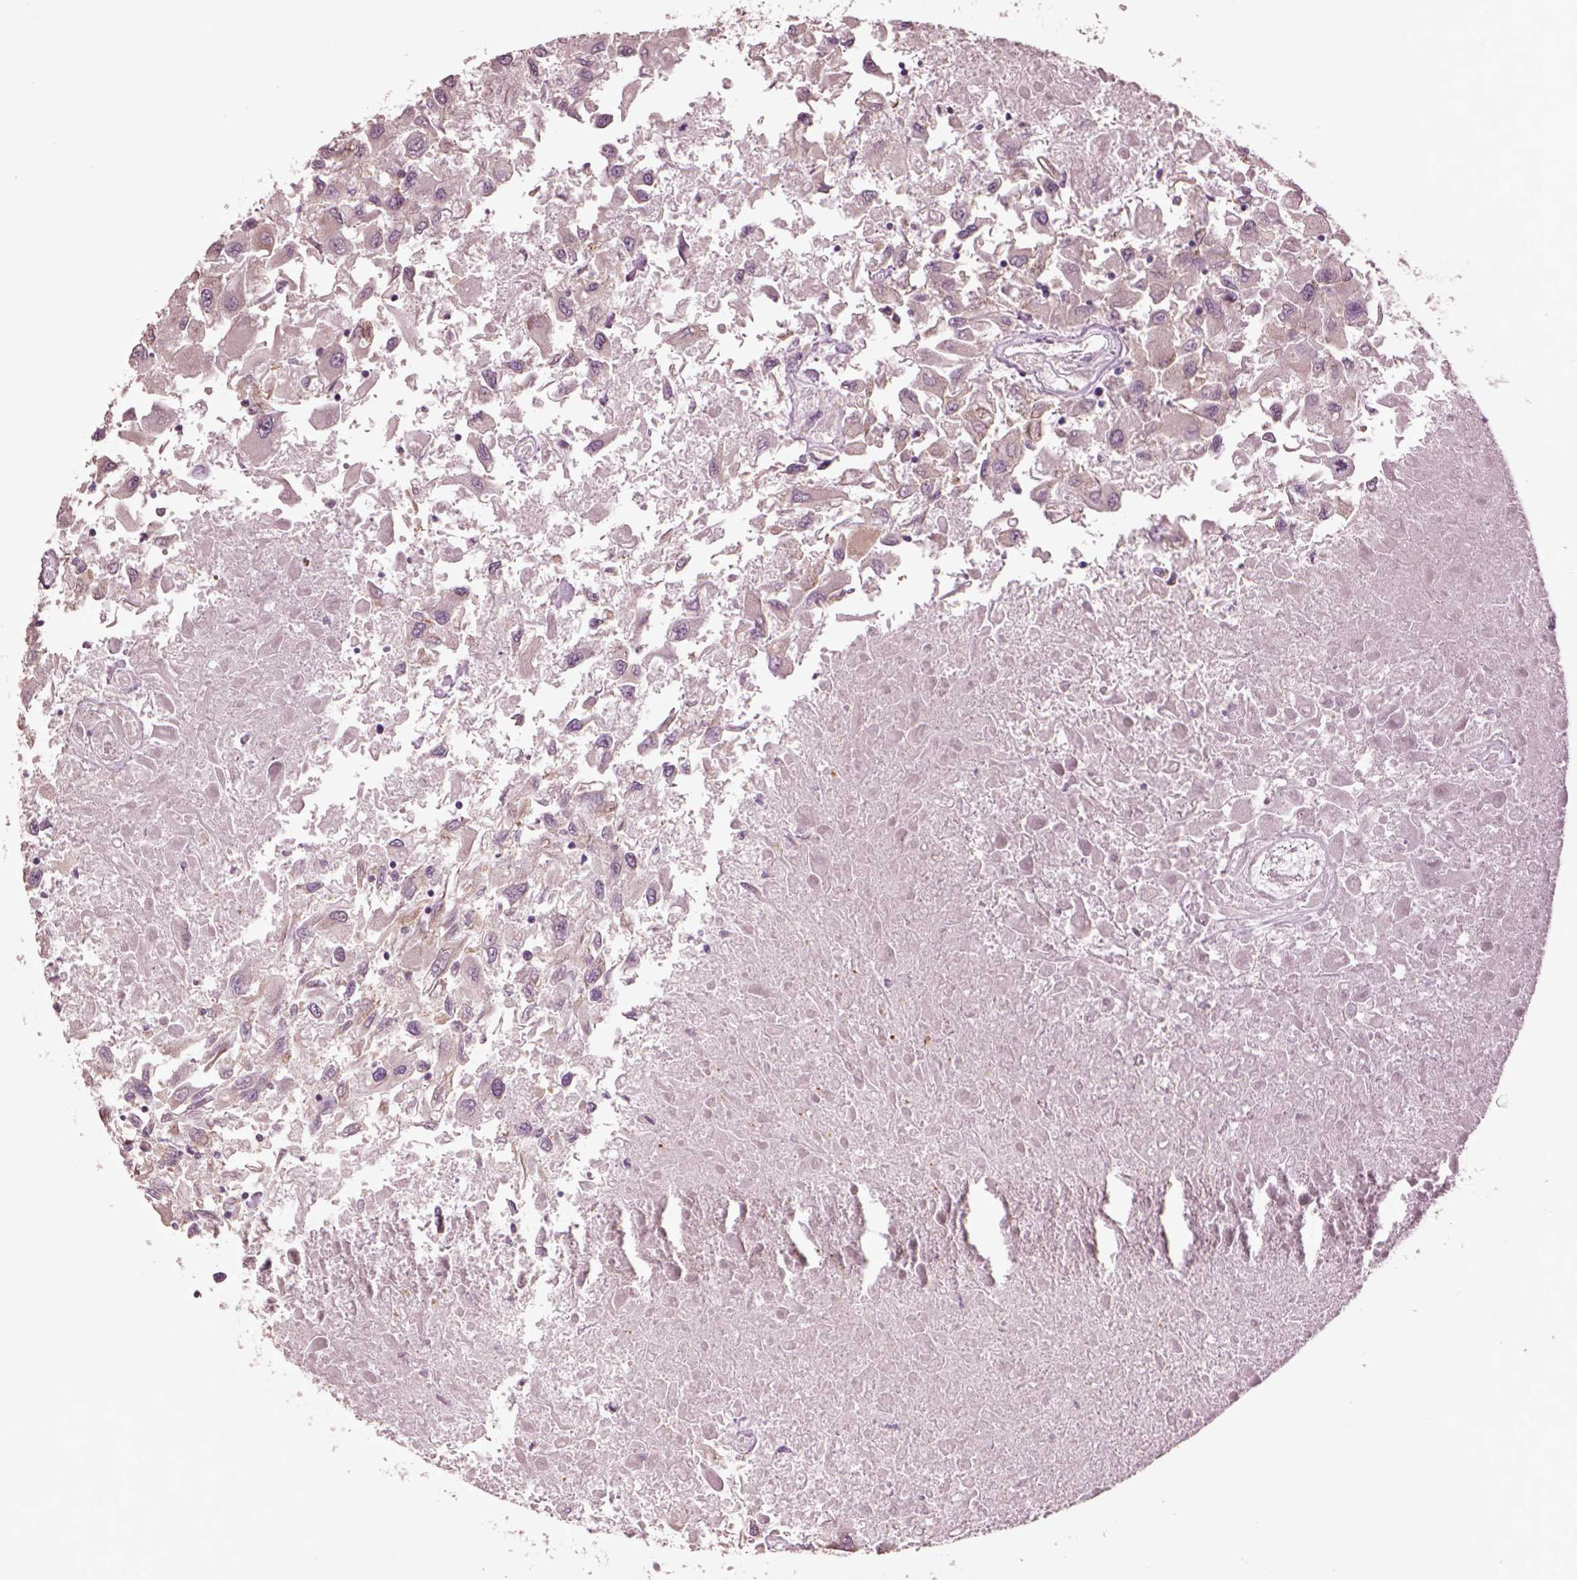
{"staining": {"intensity": "negative", "quantity": "none", "location": "none"}, "tissue": "renal cancer", "cell_type": "Tumor cells", "image_type": "cancer", "snomed": [{"axis": "morphology", "description": "Adenocarcinoma, NOS"}, {"axis": "topography", "description": "Kidney"}], "caption": "A histopathology image of renal adenocarcinoma stained for a protein displays no brown staining in tumor cells.", "gene": "CLPSL1", "patient": {"sex": "female", "age": 76}}